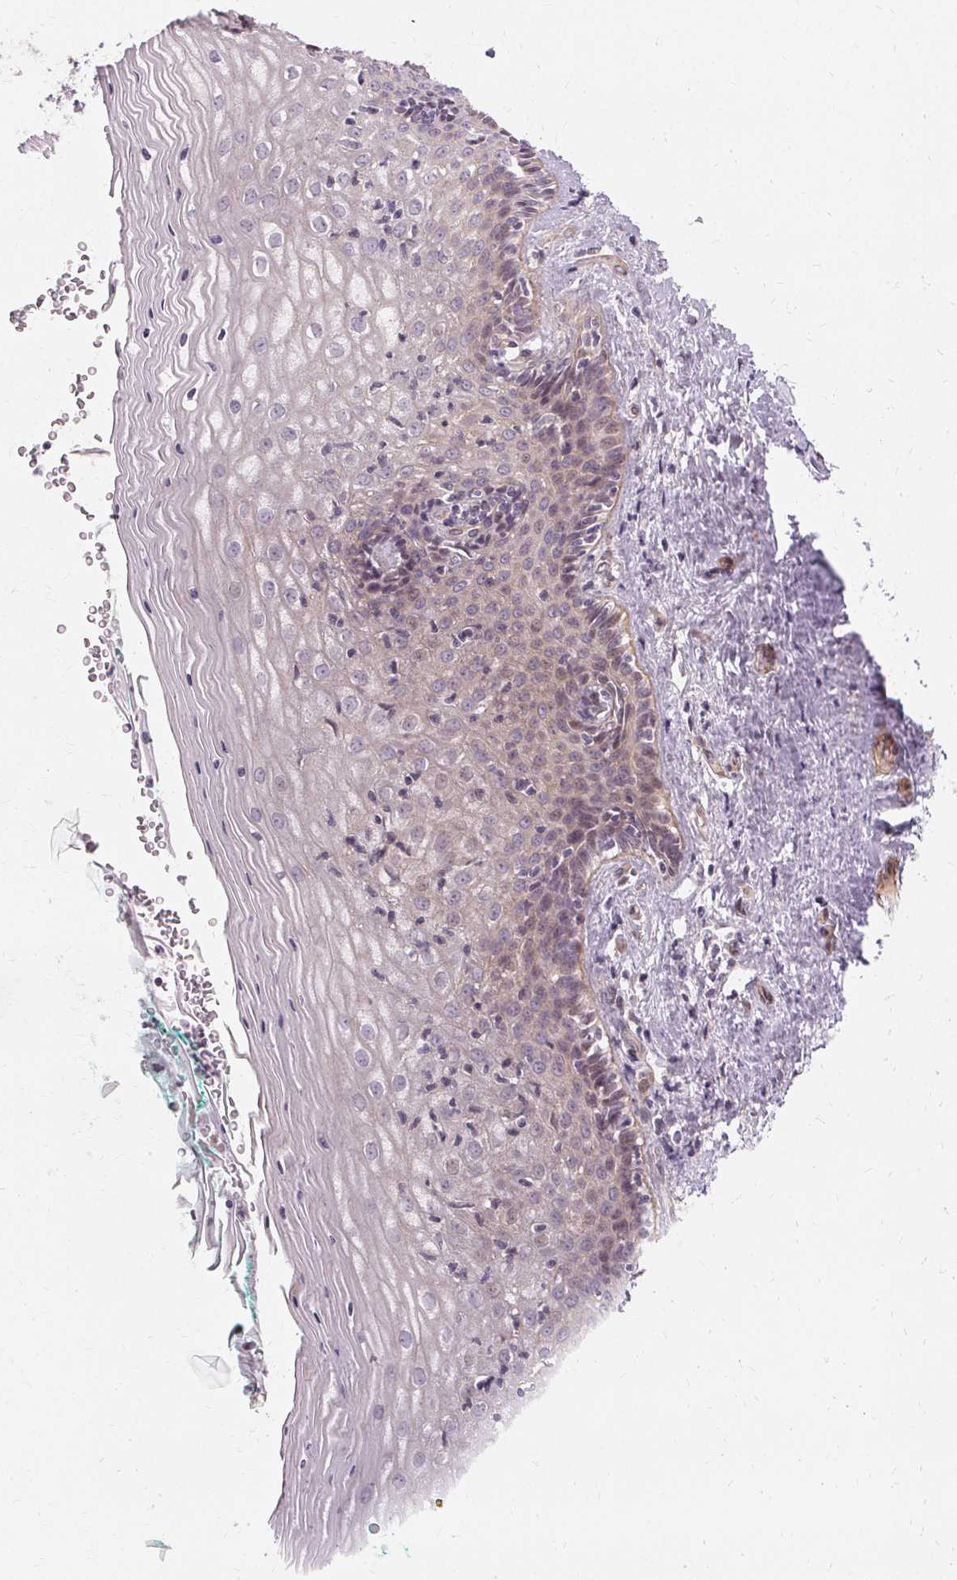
{"staining": {"intensity": "negative", "quantity": "none", "location": "none"}, "tissue": "vagina", "cell_type": "Squamous epithelial cells", "image_type": "normal", "snomed": [{"axis": "morphology", "description": "Normal tissue, NOS"}, {"axis": "topography", "description": "Vagina"}], "caption": "IHC of benign vagina demonstrates no expression in squamous epithelial cells. (DAB (3,3'-diaminobenzidine) IHC visualized using brightfield microscopy, high magnification).", "gene": "USP8", "patient": {"sex": "female", "age": 45}}